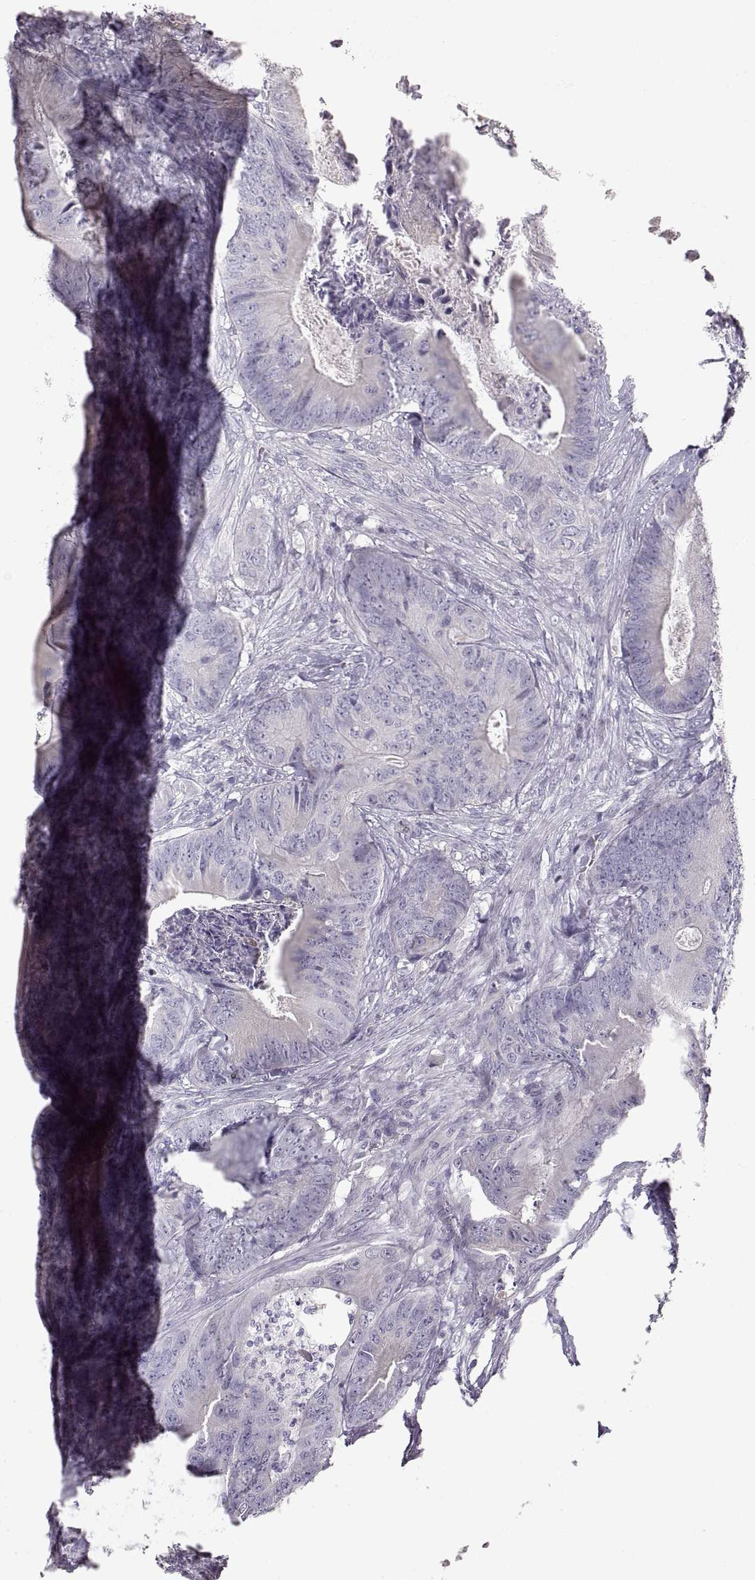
{"staining": {"intensity": "negative", "quantity": "none", "location": "none"}, "tissue": "colorectal cancer", "cell_type": "Tumor cells", "image_type": "cancer", "snomed": [{"axis": "morphology", "description": "Adenocarcinoma, NOS"}, {"axis": "topography", "description": "Colon"}], "caption": "Tumor cells are negative for protein expression in human colorectal cancer.", "gene": "ZP3", "patient": {"sex": "male", "age": 84}}